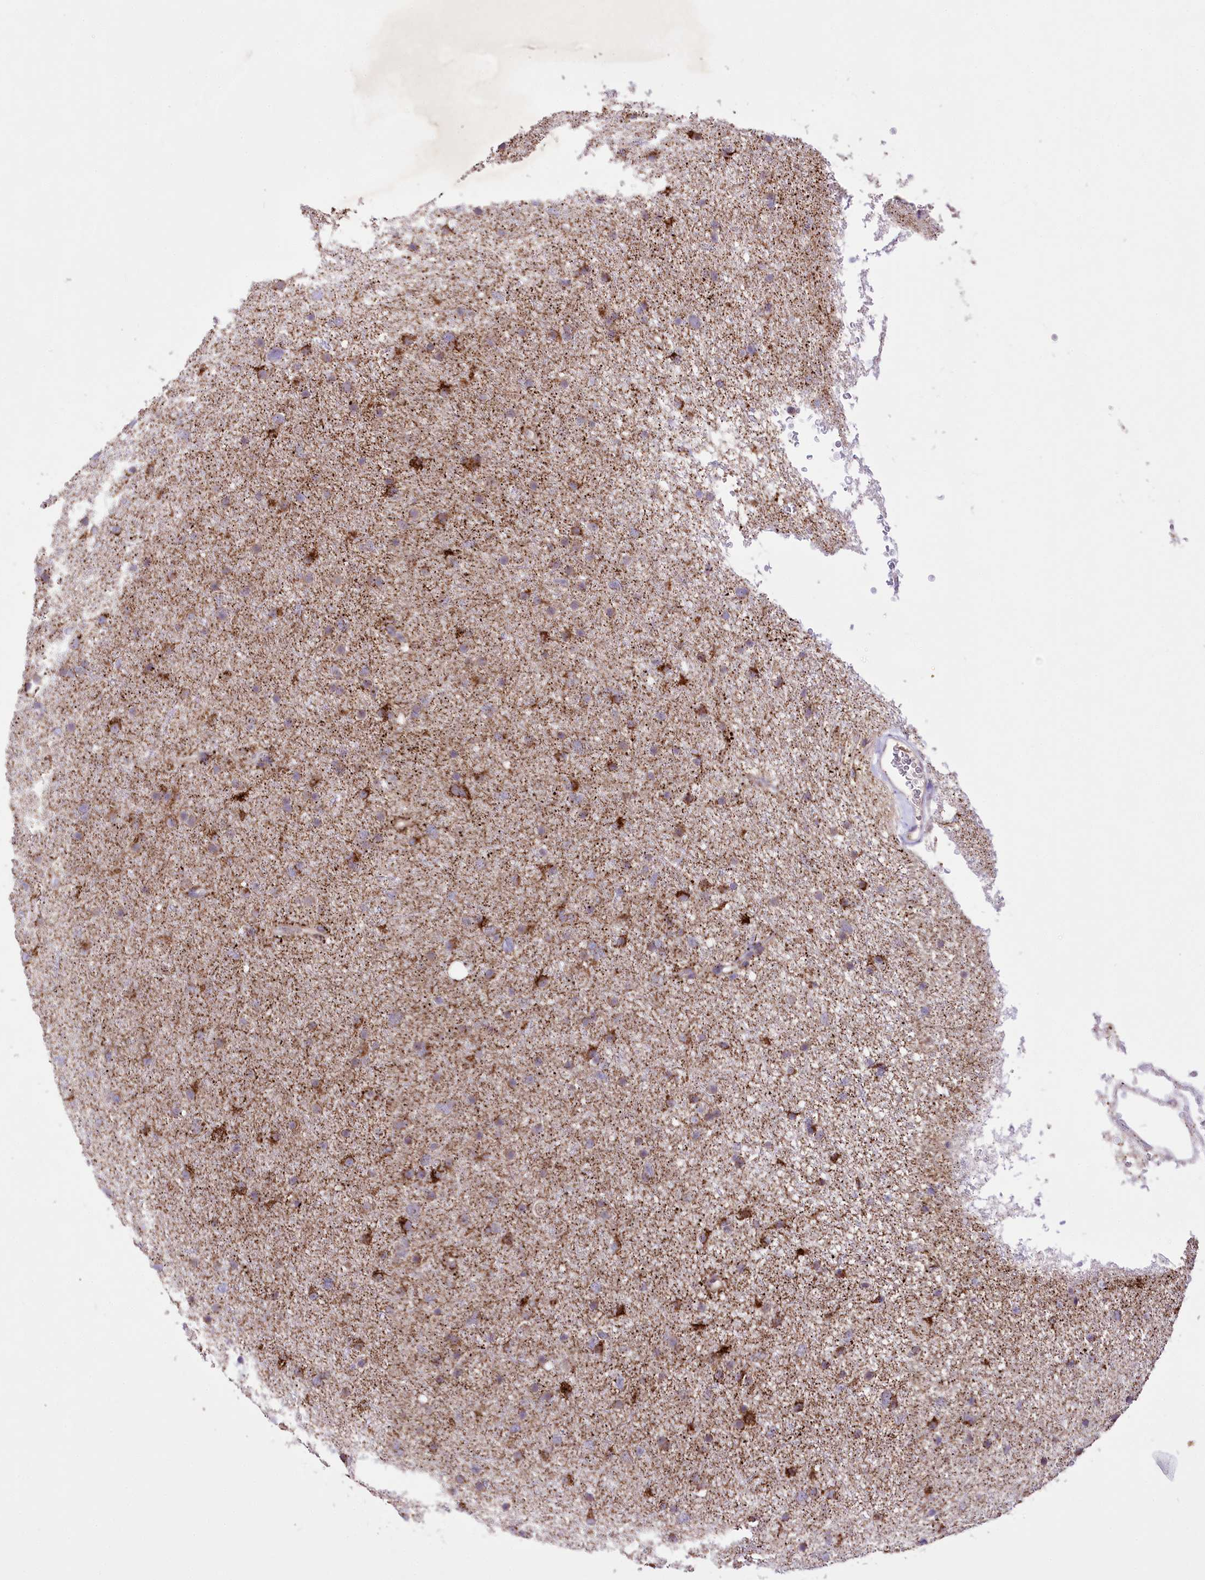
{"staining": {"intensity": "moderate", "quantity": ">75%", "location": "cytoplasmic/membranous"}, "tissue": "glioma", "cell_type": "Tumor cells", "image_type": "cancer", "snomed": [{"axis": "morphology", "description": "Glioma, malignant, Low grade"}, {"axis": "topography", "description": "Cerebral cortex"}], "caption": "High-power microscopy captured an immunohistochemistry (IHC) histopathology image of low-grade glioma (malignant), revealing moderate cytoplasmic/membranous staining in approximately >75% of tumor cells. (Brightfield microscopy of DAB IHC at high magnification).", "gene": "ATE1", "patient": {"sex": "female", "age": 39}}